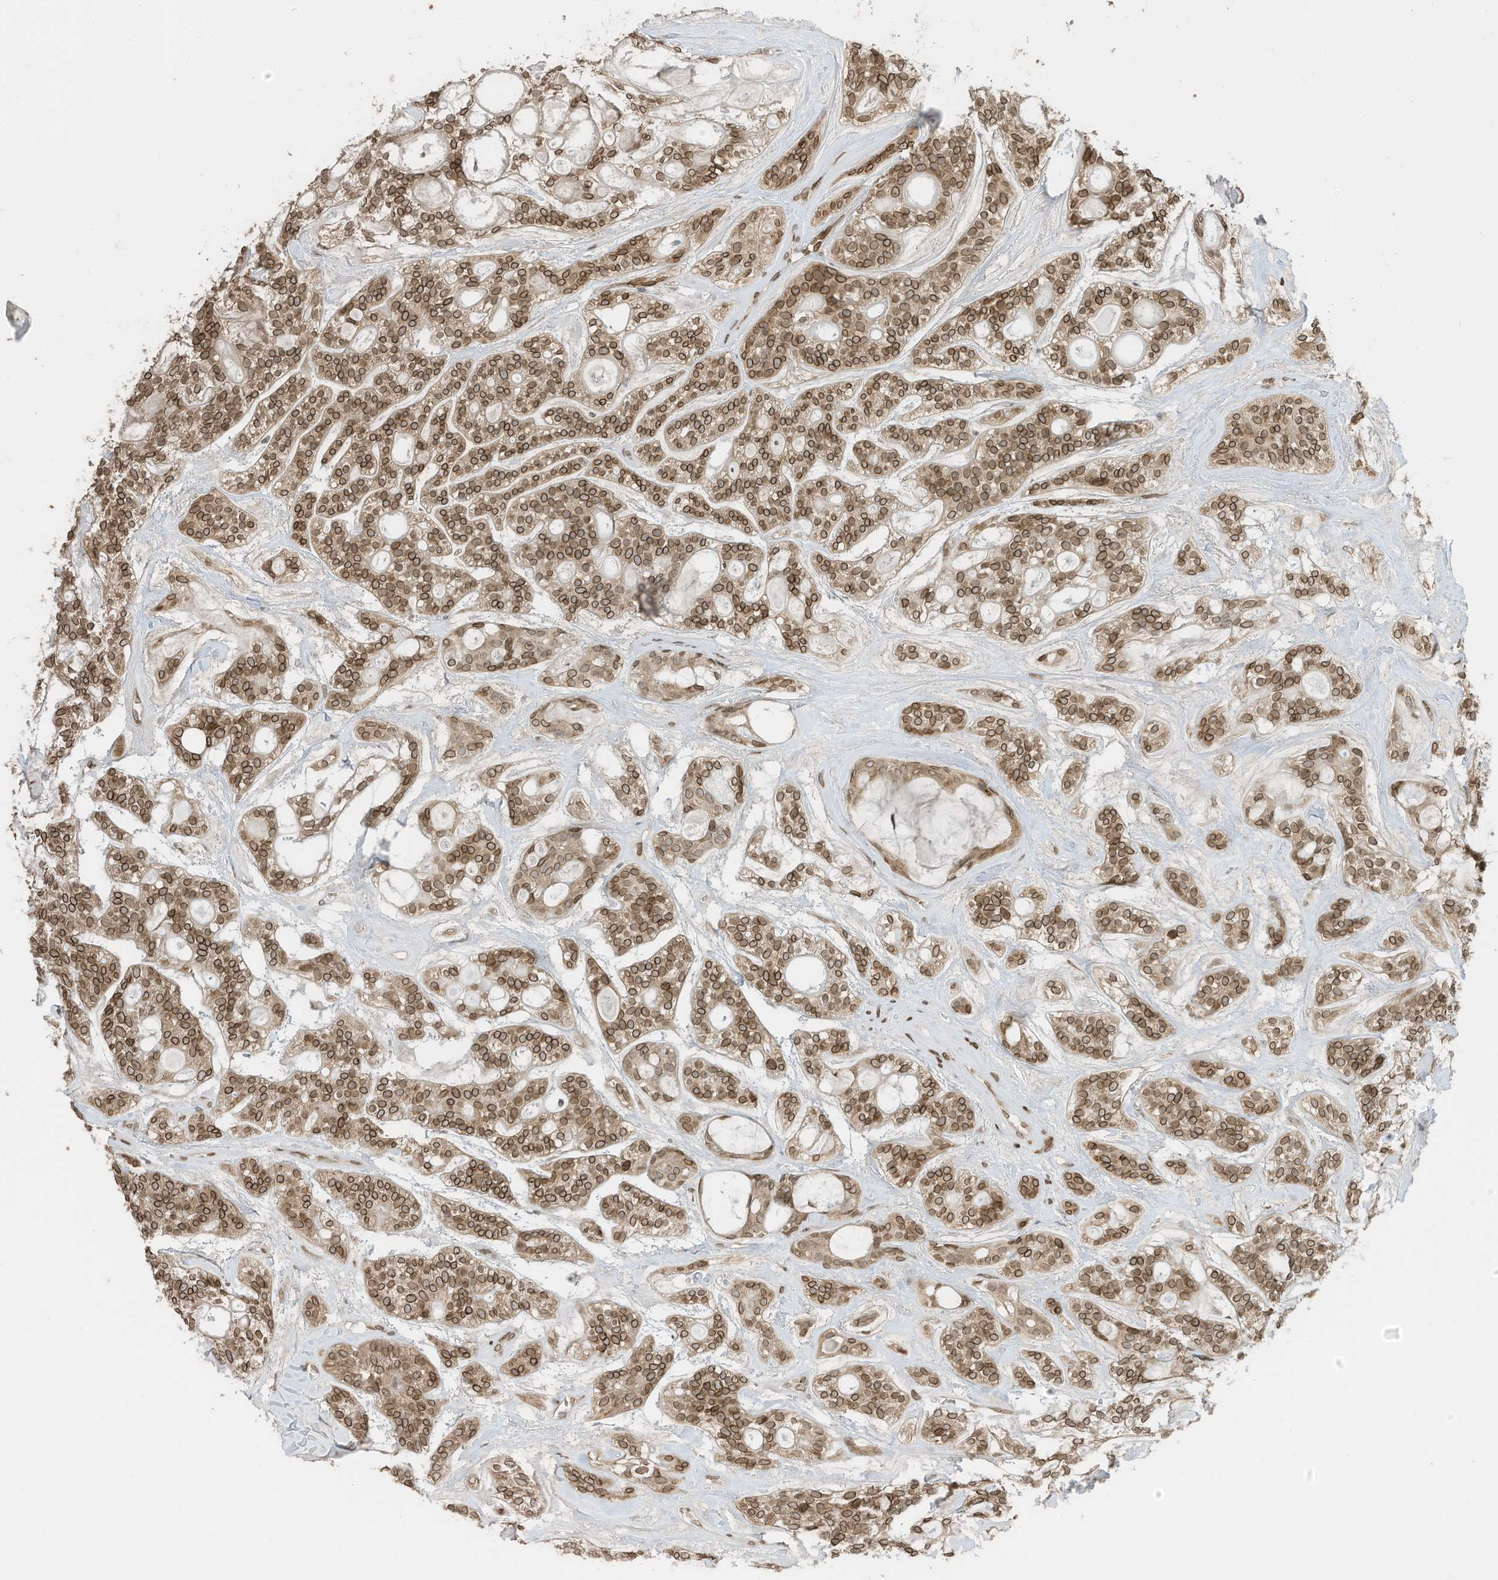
{"staining": {"intensity": "moderate", "quantity": ">75%", "location": "cytoplasmic/membranous,nuclear"}, "tissue": "head and neck cancer", "cell_type": "Tumor cells", "image_type": "cancer", "snomed": [{"axis": "morphology", "description": "Adenocarcinoma, NOS"}, {"axis": "topography", "description": "Head-Neck"}], "caption": "Protein expression analysis of head and neck cancer shows moderate cytoplasmic/membranous and nuclear staining in approximately >75% of tumor cells.", "gene": "RABL3", "patient": {"sex": "male", "age": 66}}